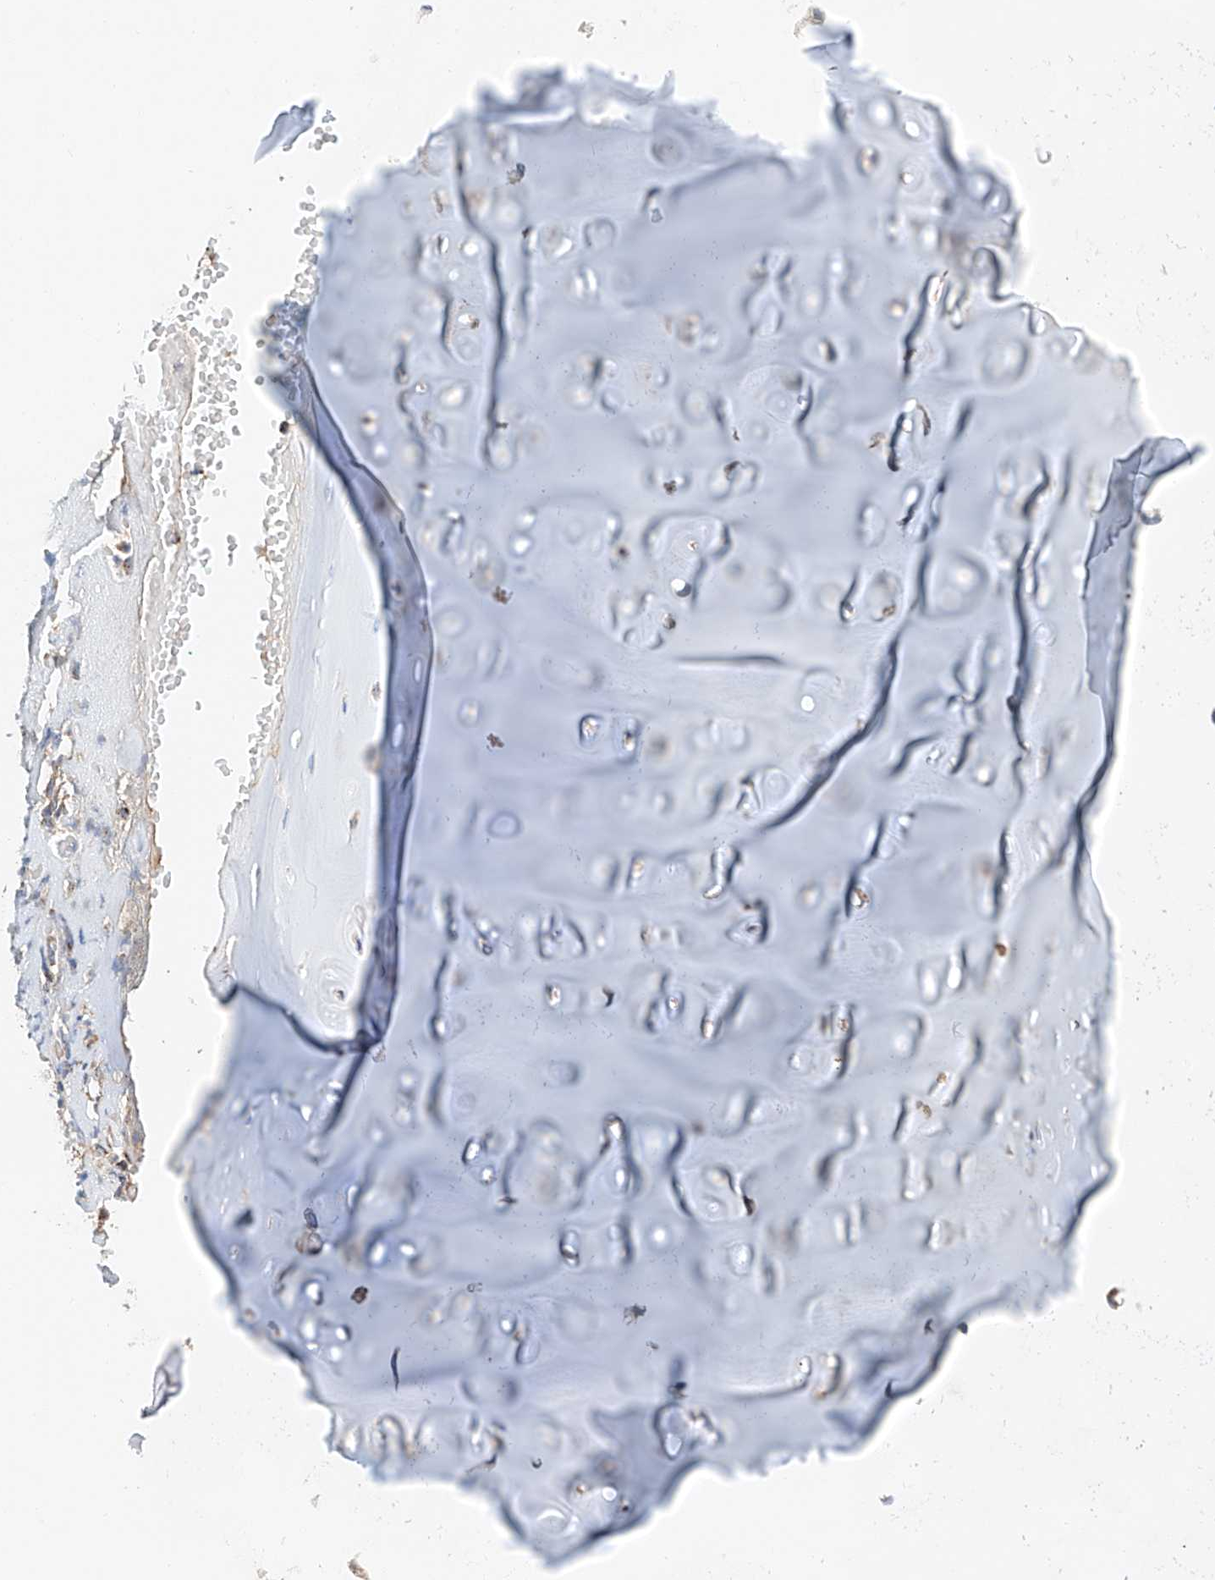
{"staining": {"intensity": "weak", "quantity": "25%-75%", "location": "cytoplasmic/membranous"}, "tissue": "adipose tissue", "cell_type": "Adipocytes", "image_type": "normal", "snomed": [{"axis": "morphology", "description": "Normal tissue, NOS"}, {"axis": "morphology", "description": "Basal cell carcinoma"}, {"axis": "topography", "description": "Cartilage tissue"}, {"axis": "topography", "description": "Nasopharynx"}, {"axis": "topography", "description": "Oral tissue"}], "caption": "Immunohistochemical staining of unremarkable adipose tissue shows low levels of weak cytoplasmic/membranous expression in about 25%-75% of adipocytes. (DAB (3,3'-diaminobenzidine) IHC, brown staining for protein, blue staining for nuclei).", "gene": "RUSC1", "patient": {"sex": "female", "age": 77}}